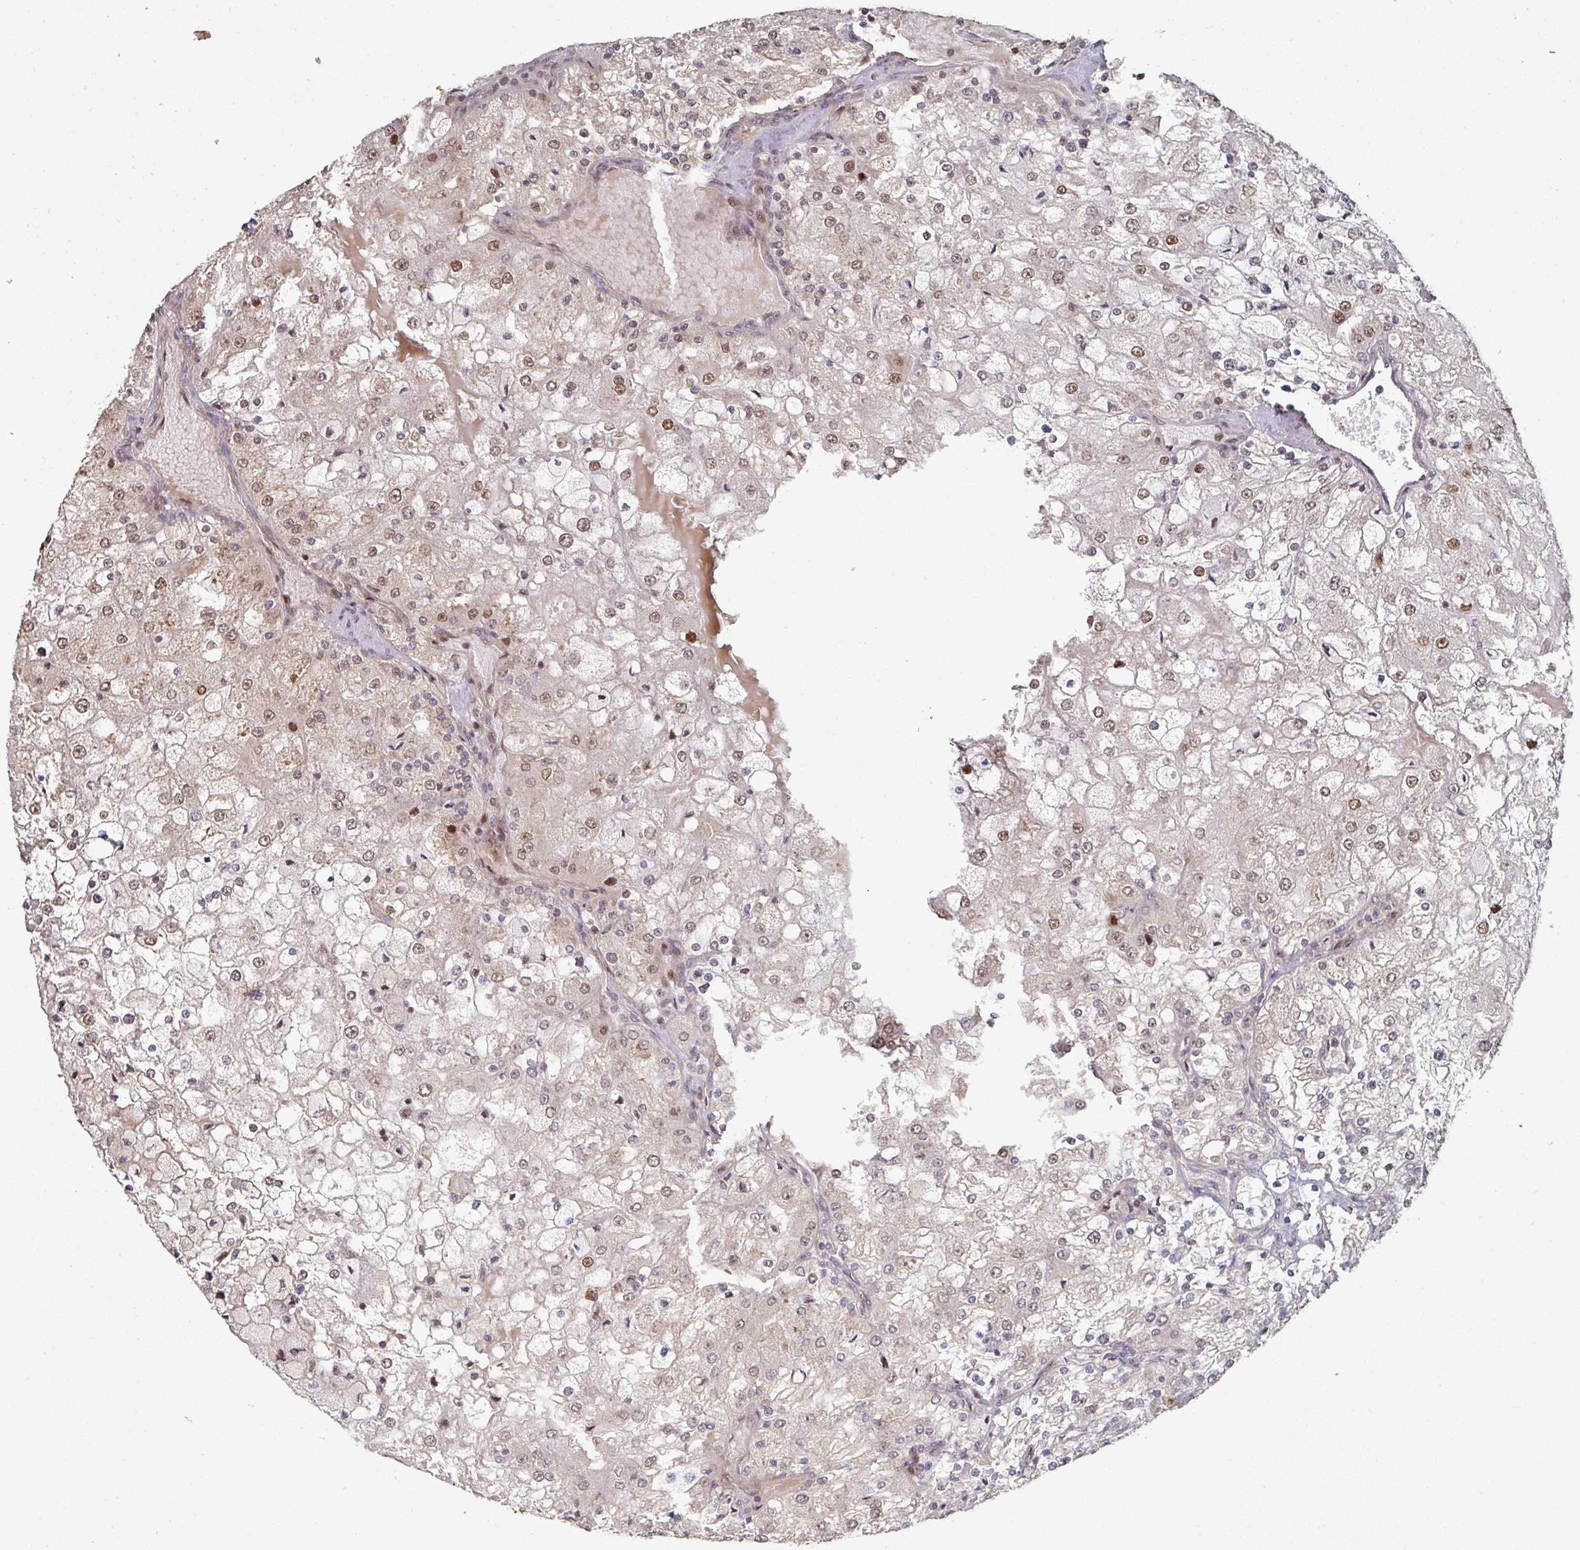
{"staining": {"intensity": "weak", "quantity": ">75%", "location": "nuclear"}, "tissue": "renal cancer", "cell_type": "Tumor cells", "image_type": "cancer", "snomed": [{"axis": "morphology", "description": "Adenocarcinoma, NOS"}, {"axis": "topography", "description": "Kidney"}], "caption": "Tumor cells show weak nuclear expression in approximately >75% of cells in renal adenocarcinoma.", "gene": "CA7", "patient": {"sex": "female", "age": 74}}